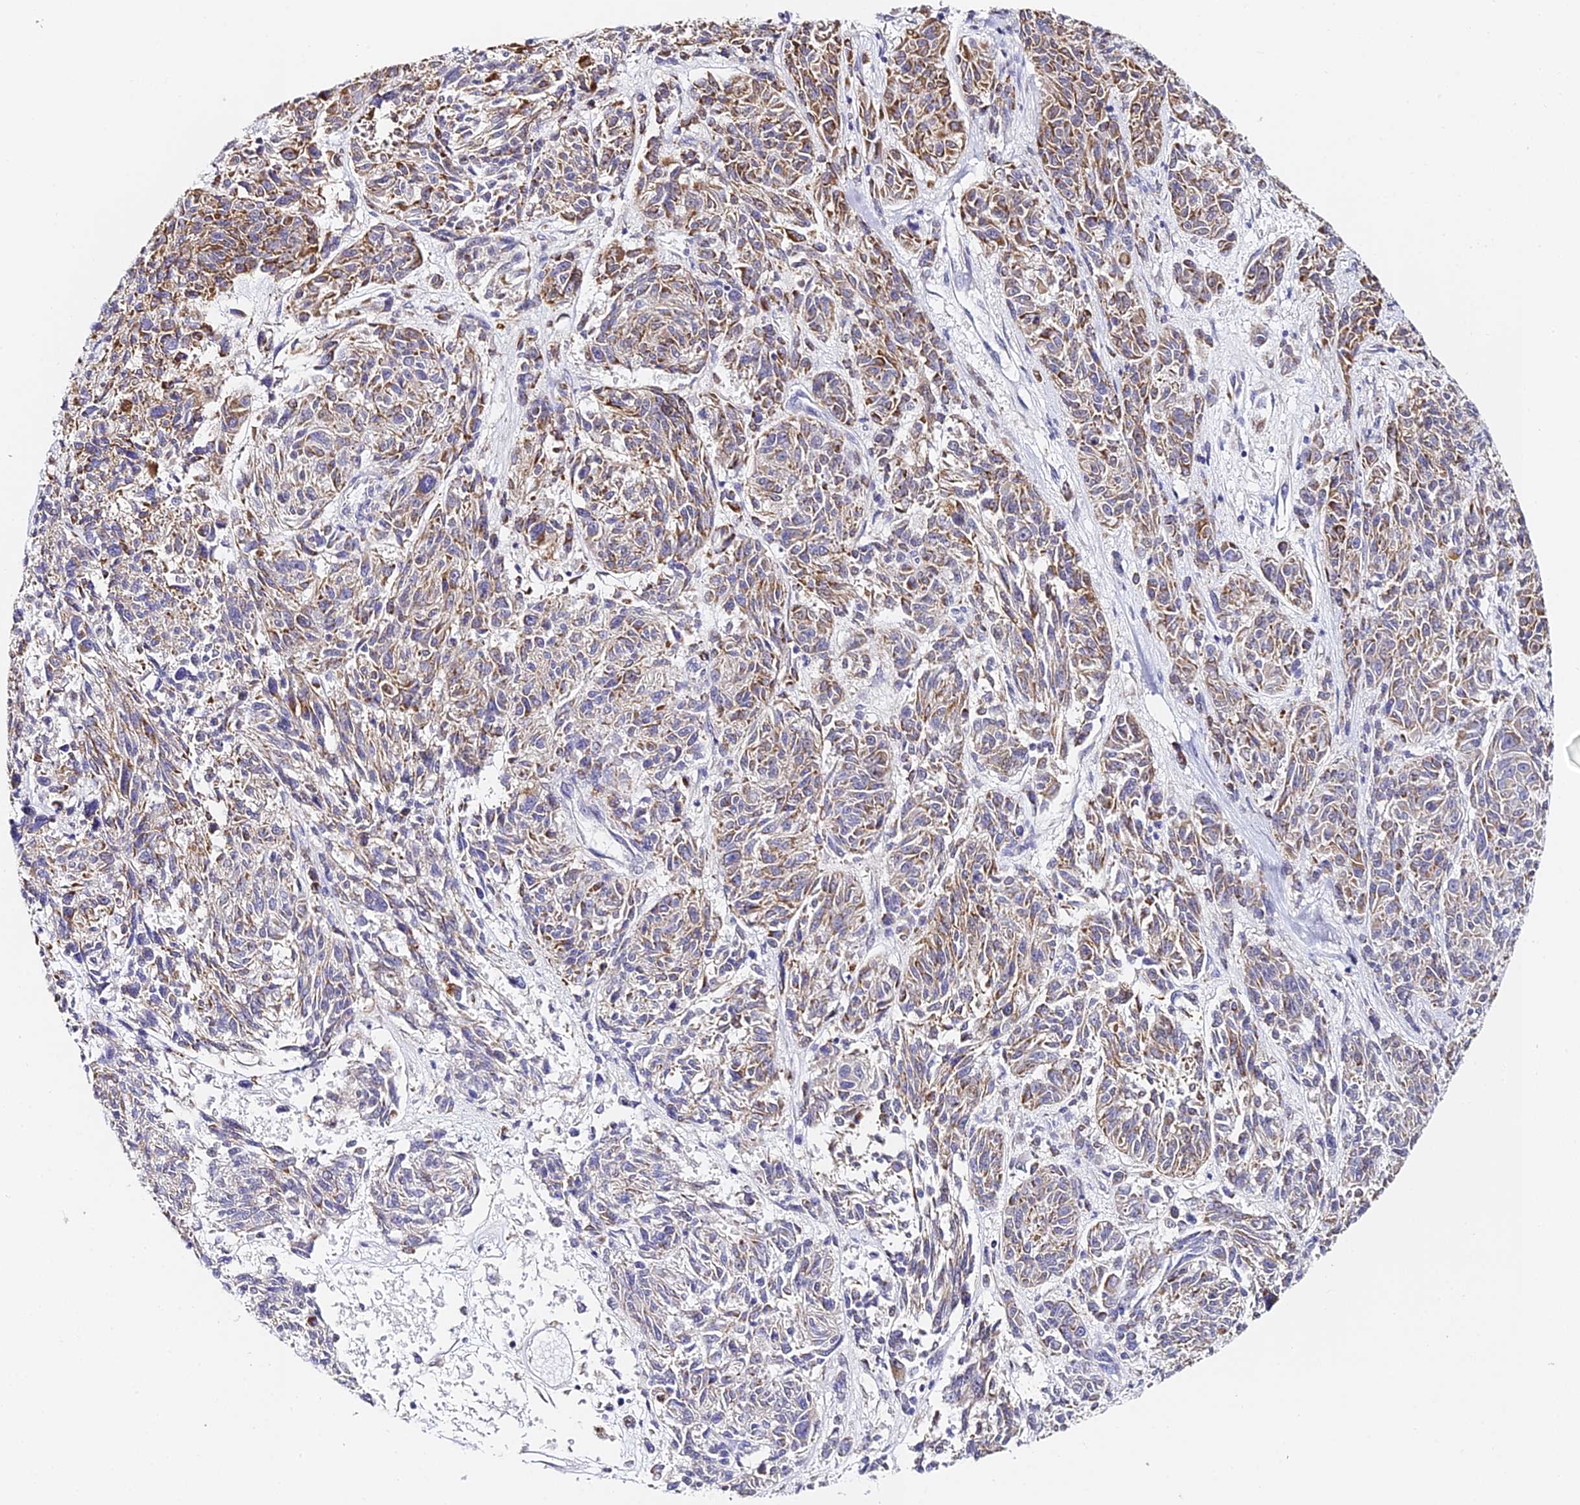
{"staining": {"intensity": "moderate", "quantity": "25%-75%", "location": "cytoplasmic/membranous"}, "tissue": "melanoma", "cell_type": "Tumor cells", "image_type": "cancer", "snomed": [{"axis": "morphology", "description": "Malignant melanoma, NOS"}, {"axis": "topography", "description": "Skin"}], "caption": "This photomicrograph reveals malignant melanoma stained with IHC to label a protein in brown. The cytoplasmic/membranous of tumor cells show moderate positivity for the protein. Nuclei are counter-stained blue.", "gene": "SERP1", "patient": {"sex": "male", "age": 53}}